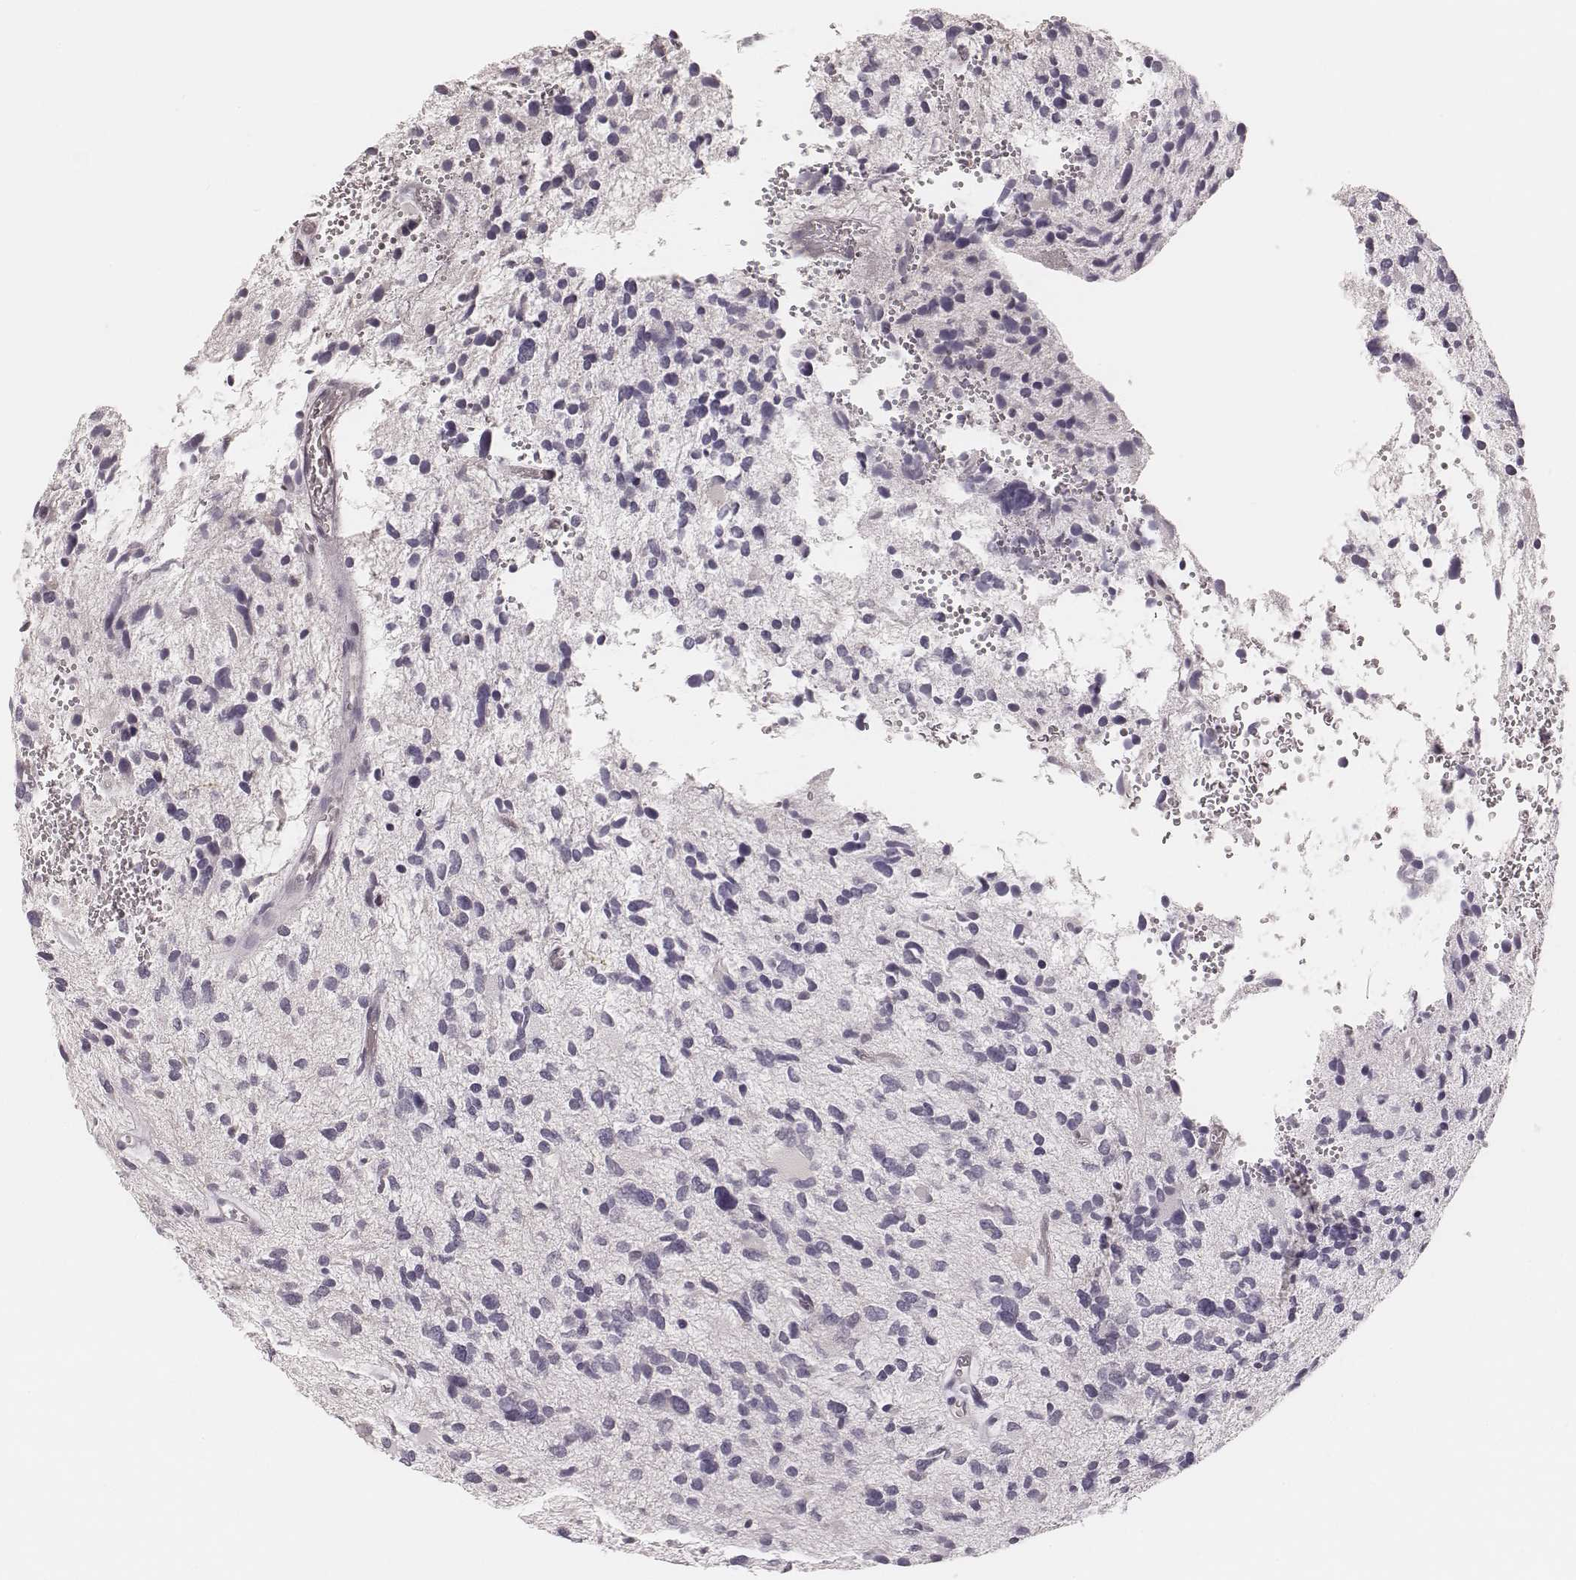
{"staining": {"intensity": "negative", "quantity": "none", "location": "none"}, "tissue": "glioma", "cell_type": "Tumor cells", "image_type": "cancer", "snomed": [{"axis": "morphology", "description": "Glioma, malignant, High grade"}, {"axis": "topography", "description": "Brain"}], "caption": "Tumor cells are negative for protein expression in human glioma.", "gene": "MSX1", "patient": {"sex": "female", "age": 11}}